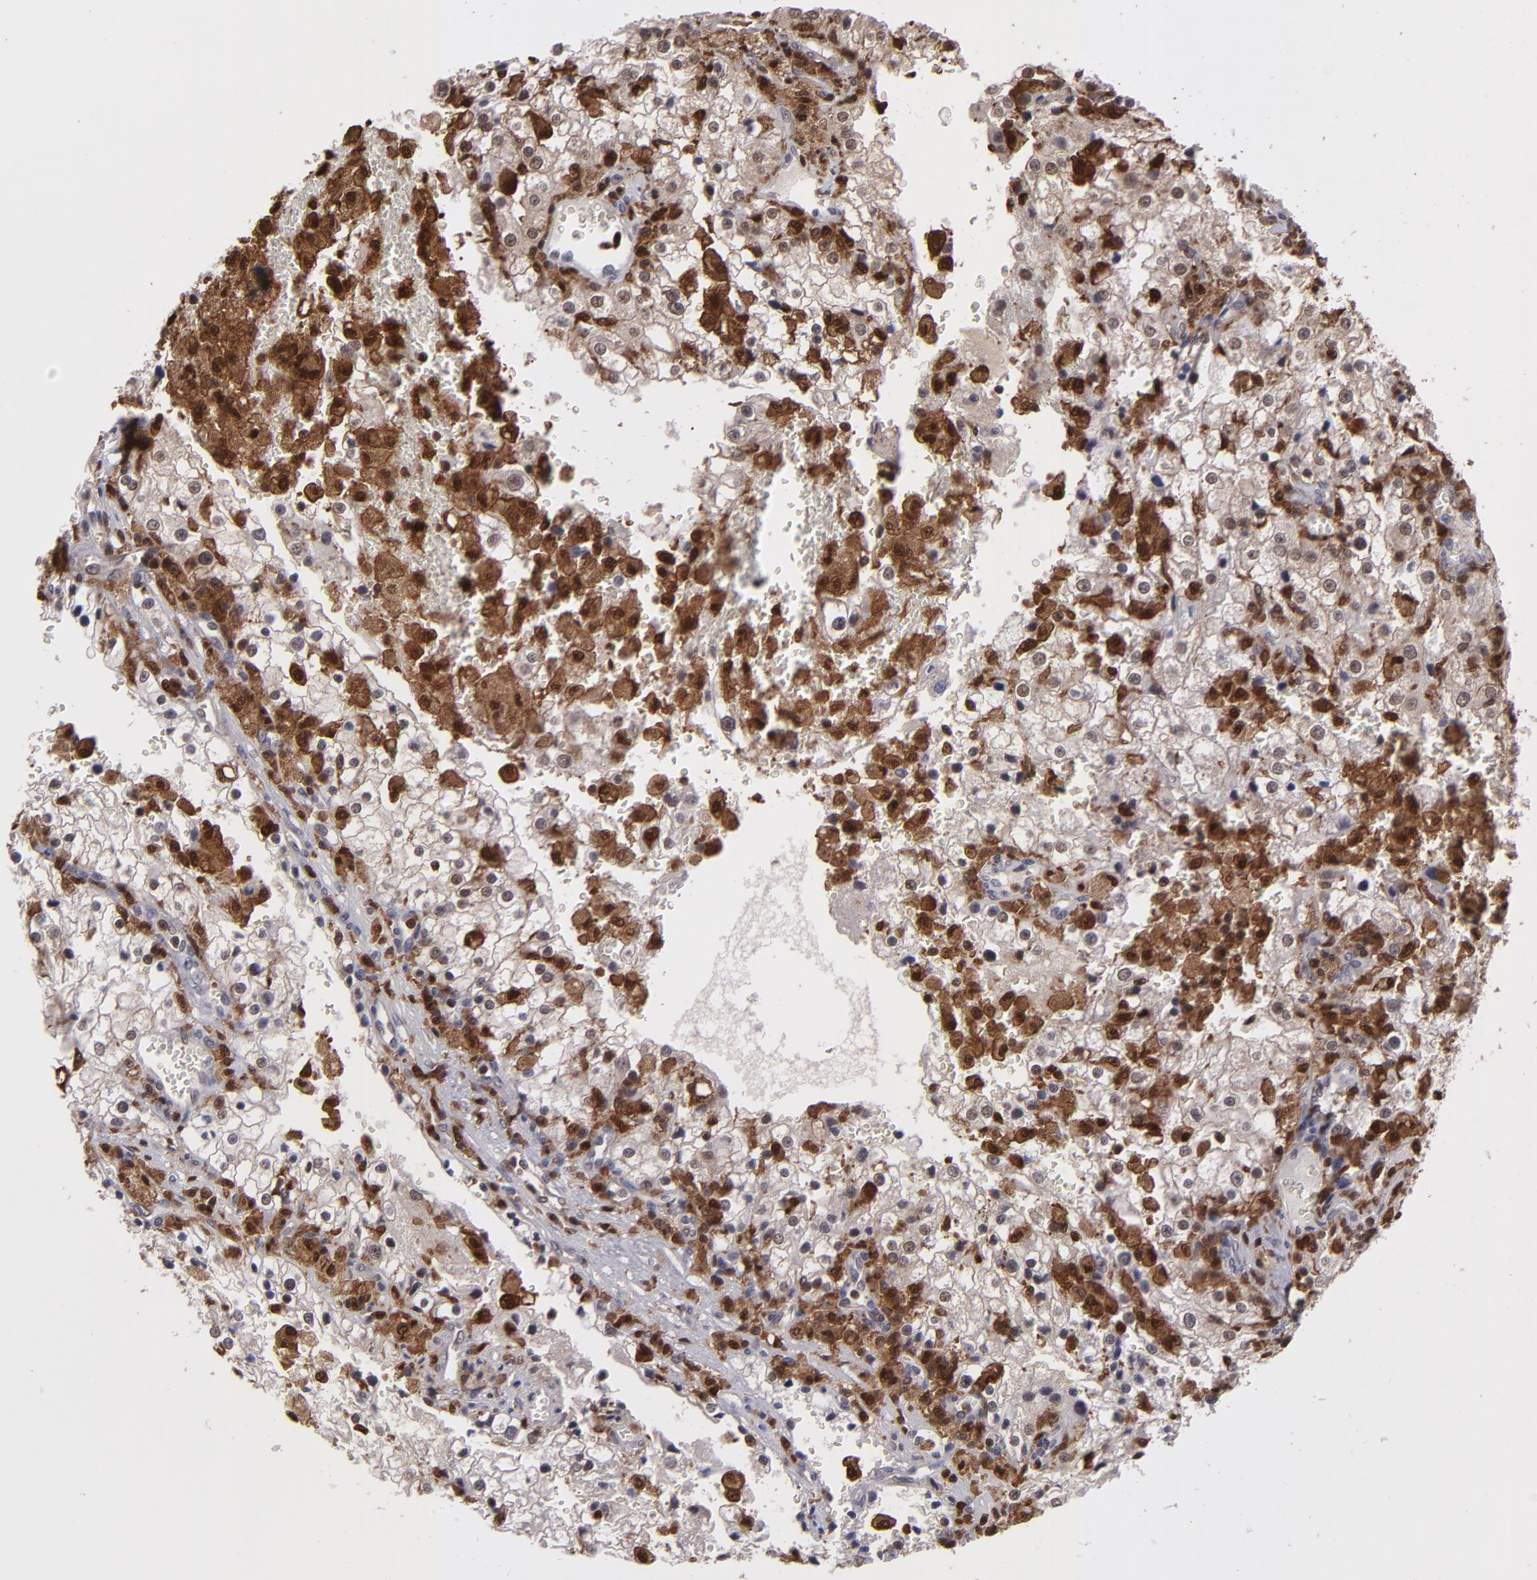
{"staining": {"intensity": "weak", "quantity": "25%-75%", "location": "cytoplasmic/membranous,nuclear"}, "tissue": "renal cancer", "cell_type": "Tumor cells", "image_type": "cancer", "snomed": [{"axis": "morphology", "description": "Adenocarcinoma, NOS"}, {"axis": "topography", "description": "Kidney"}], "caption": "A high-resolution image shows IHC staining of renal cancer, which shows weak cytoplasmic/membranous and nuclear staining in about 25%-75% of tumor cells.", "gene": "GRB2", "patient": {"sex": "female", "age": 74}}